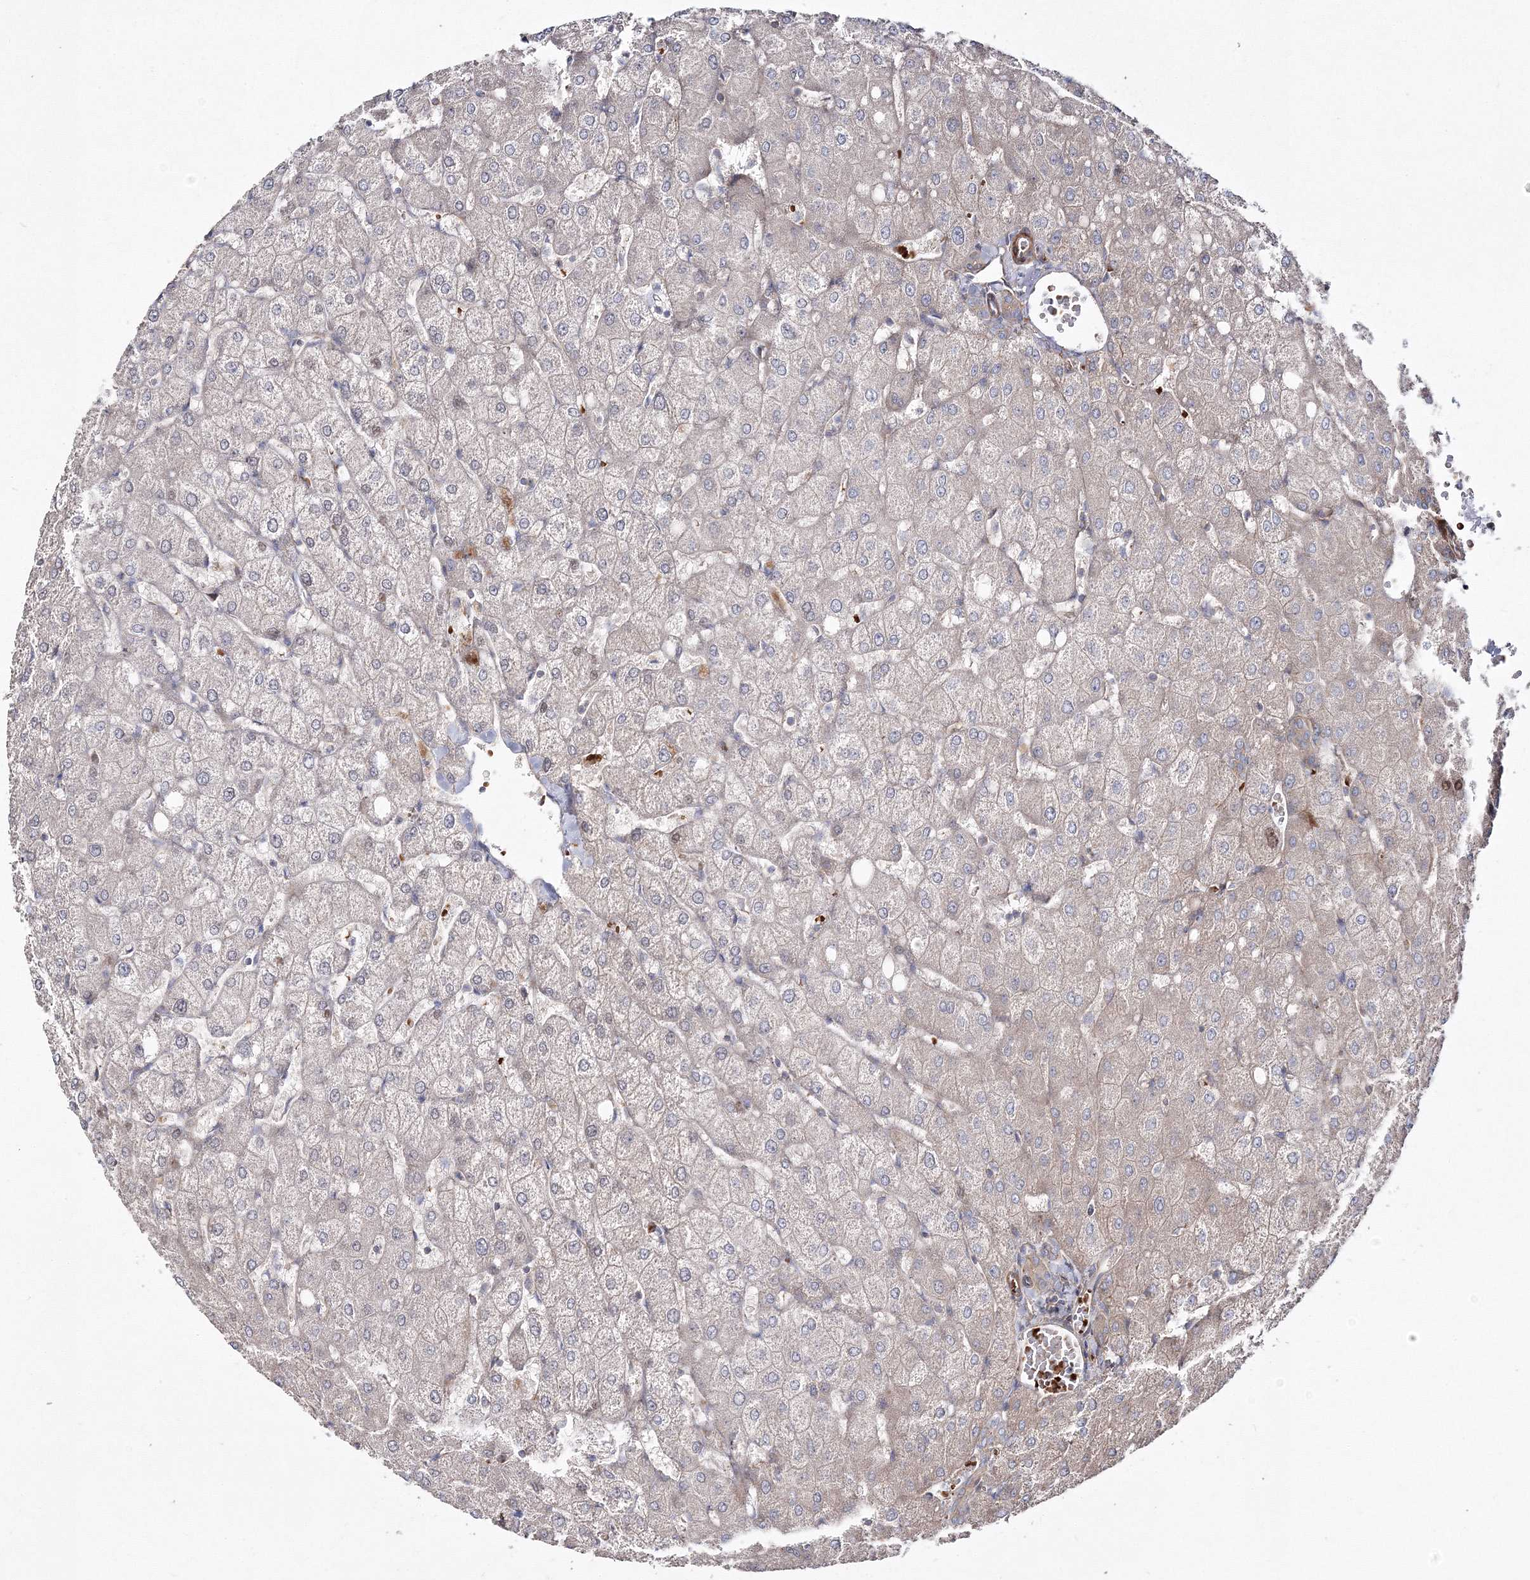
{"staining": {"intensity": "negative", "quantity": "none", "location": "none"}, "tissue": "liver", "cell_type": "Cholangiocytes", "image_type": "normal", "snomed": [{"axis": "morphology", "description": "Normal tissue, NOS"}, {"axis": "topography", "description": "Liver"}], "caption": "Histopathology image shows no protein staining in cholangiocytes of normal liver. The staining was performed using DAB to visualize the protein expression in brown, while the nuclei were stained in blue with hematoxylin (Magnification: 20x).", "gene": "ZSWIM6", "patient": {"sex": "female", "age": 54}}